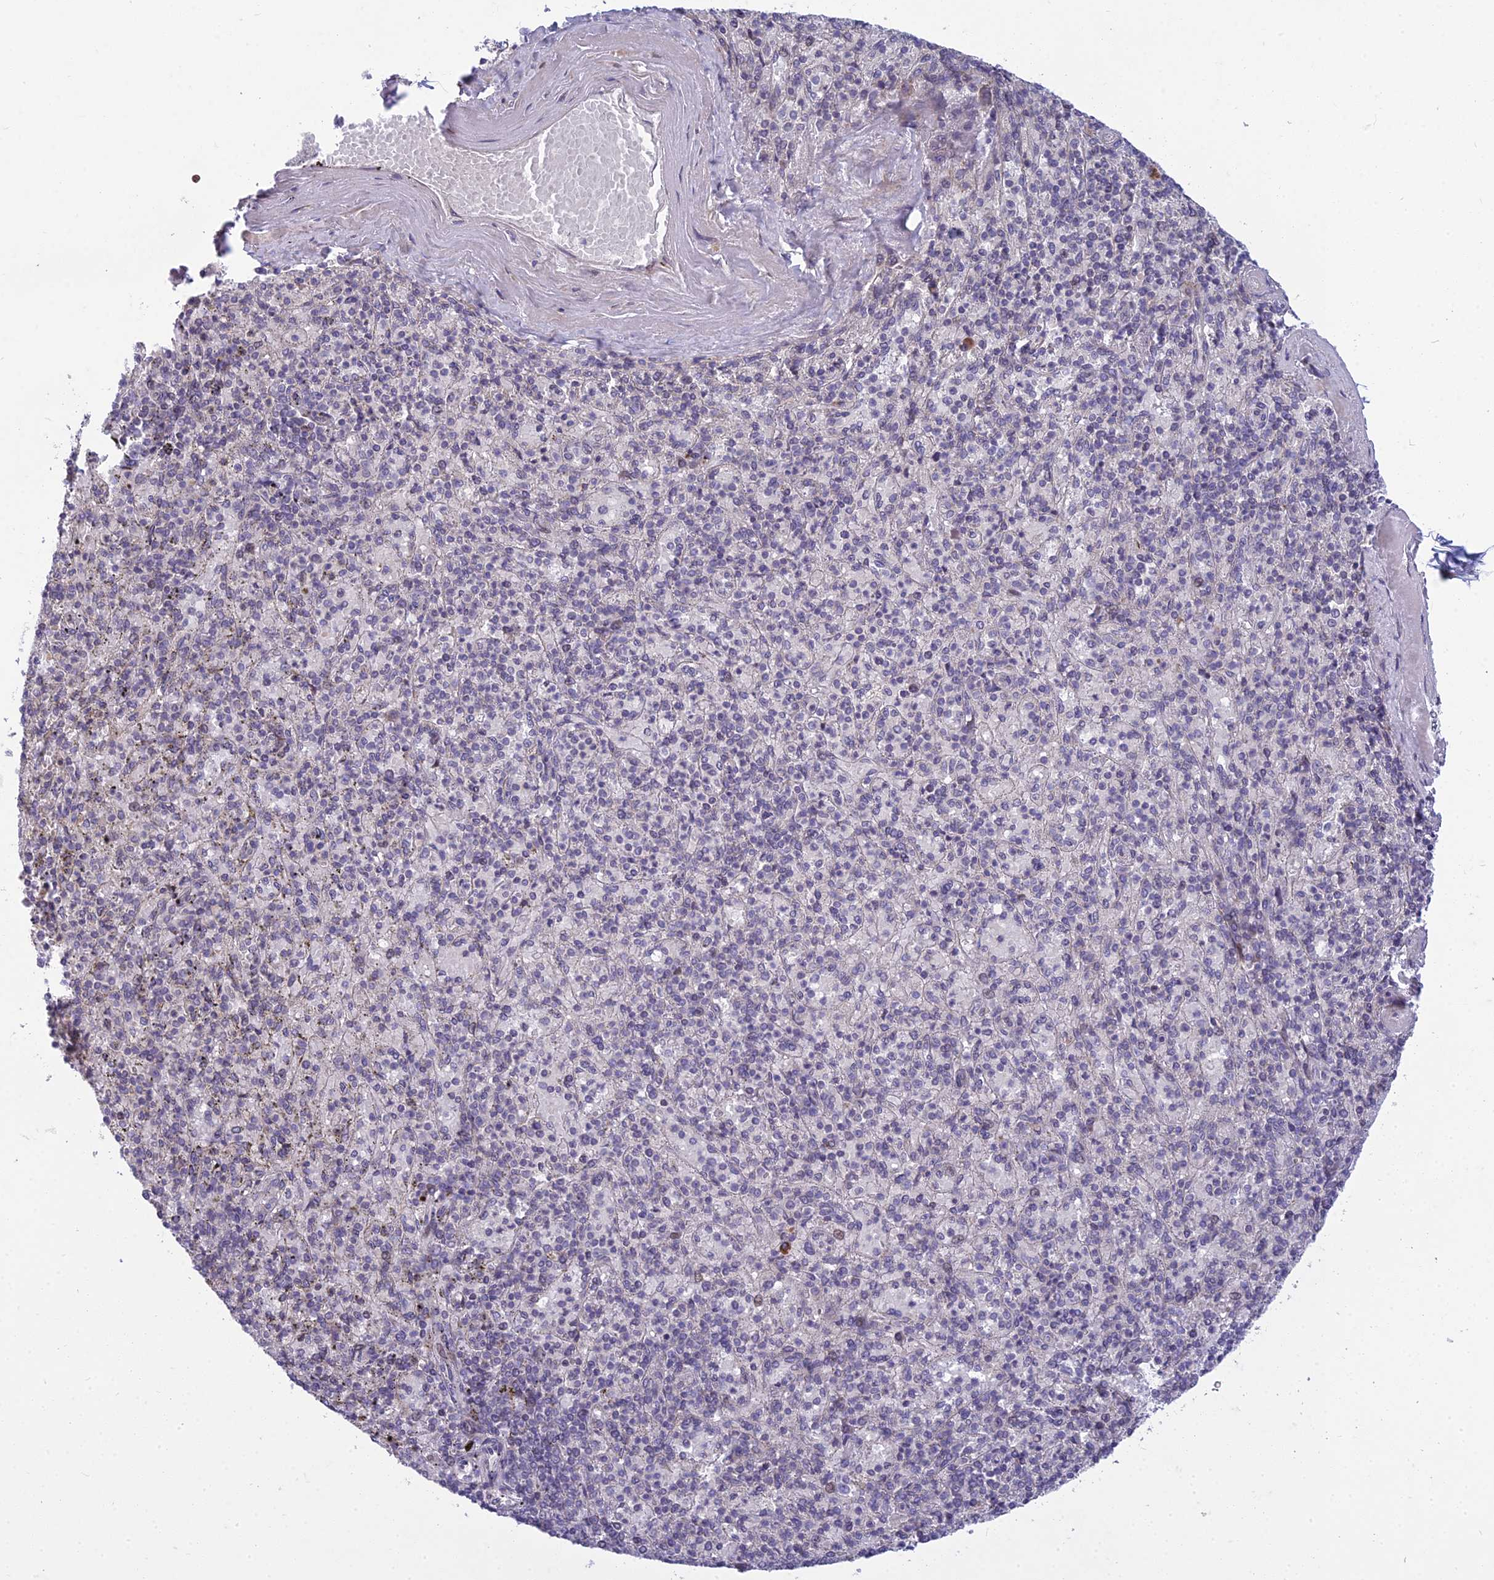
{"staining": {"intensity": "weak", "quantity": "<25%", "location": "cytoplasmic/membranous"}, "tissue": "spleen", "cell_type": "Cells in red pulp", "image_type": "normal", "snomed": [{"axis": "morphology", "description": "Normal tissue, NOS"}, {"axis": "topography", "description": "Spleen"}], "caption": "Image shows no protein staining in cells in red pulp of unremarkable spleen.", "gene": "DTX2", "patient": {"sex": "male", "age": 82}}